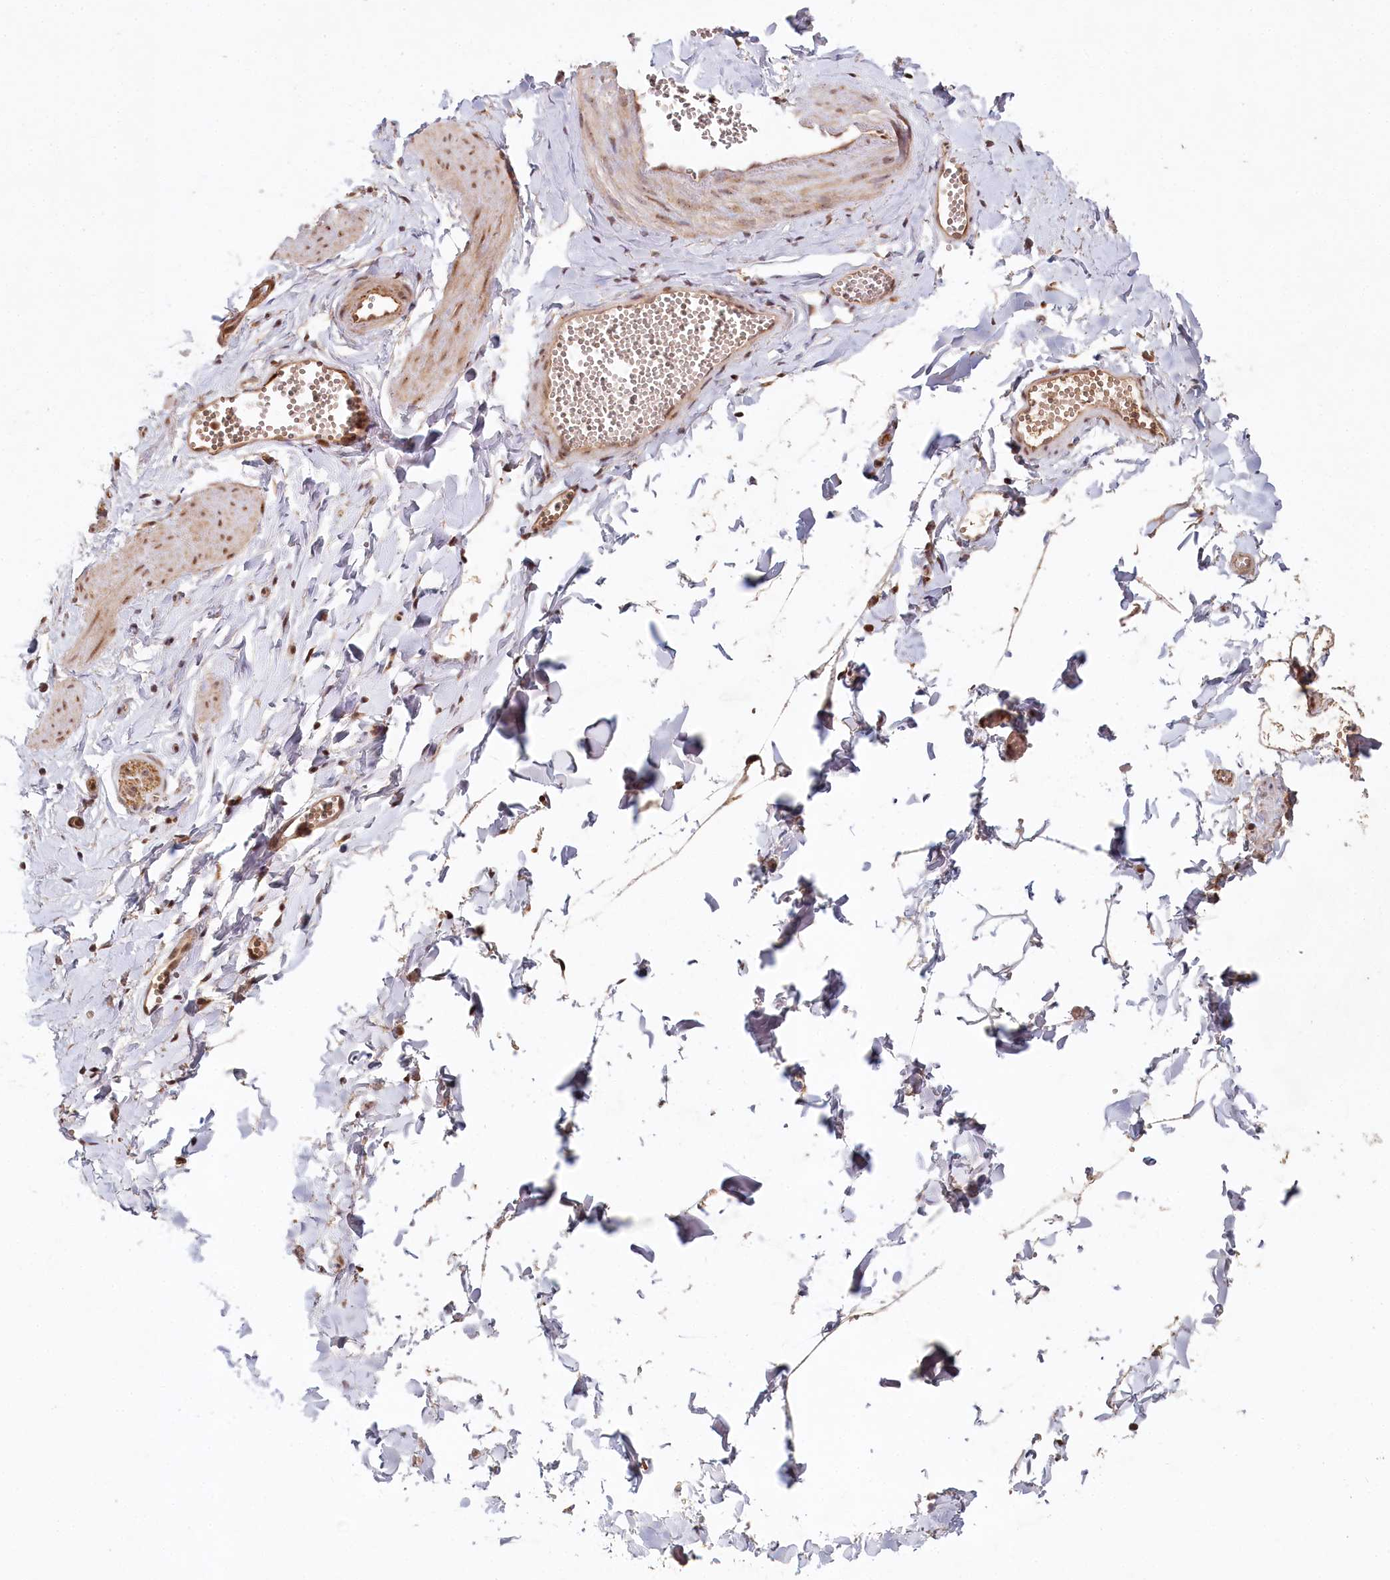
{"staining": {"intensity": "moderate", "quantity": ">75%", "location": "cytoplasmic/membranous"}, "tissue": "adipose tissue", "cell_type": "Adipocytes", "image_type": "normal", "snomed": [{"axis": "morphology", "description": "Normal tissue, NOS"}, {"axis": "topography", "description": "Gallbladder"}, {"axis": "topography", "description": "Peripheral nerve tissue"}], "caption": "Immunohistochemistry (IHC) (DAB (3,3'-diaminobenzidine)) staining of unremarkable adipose tissue exhibits moderate cytoplasmic/membranous protein expression in approximately >75% of adipocytes. Immunohistochemistry (IHC) stains the protein in brown and the nuclei are stained blue.", "gene": "WAPL", "patient": {"sex": "male", "age": 38}}